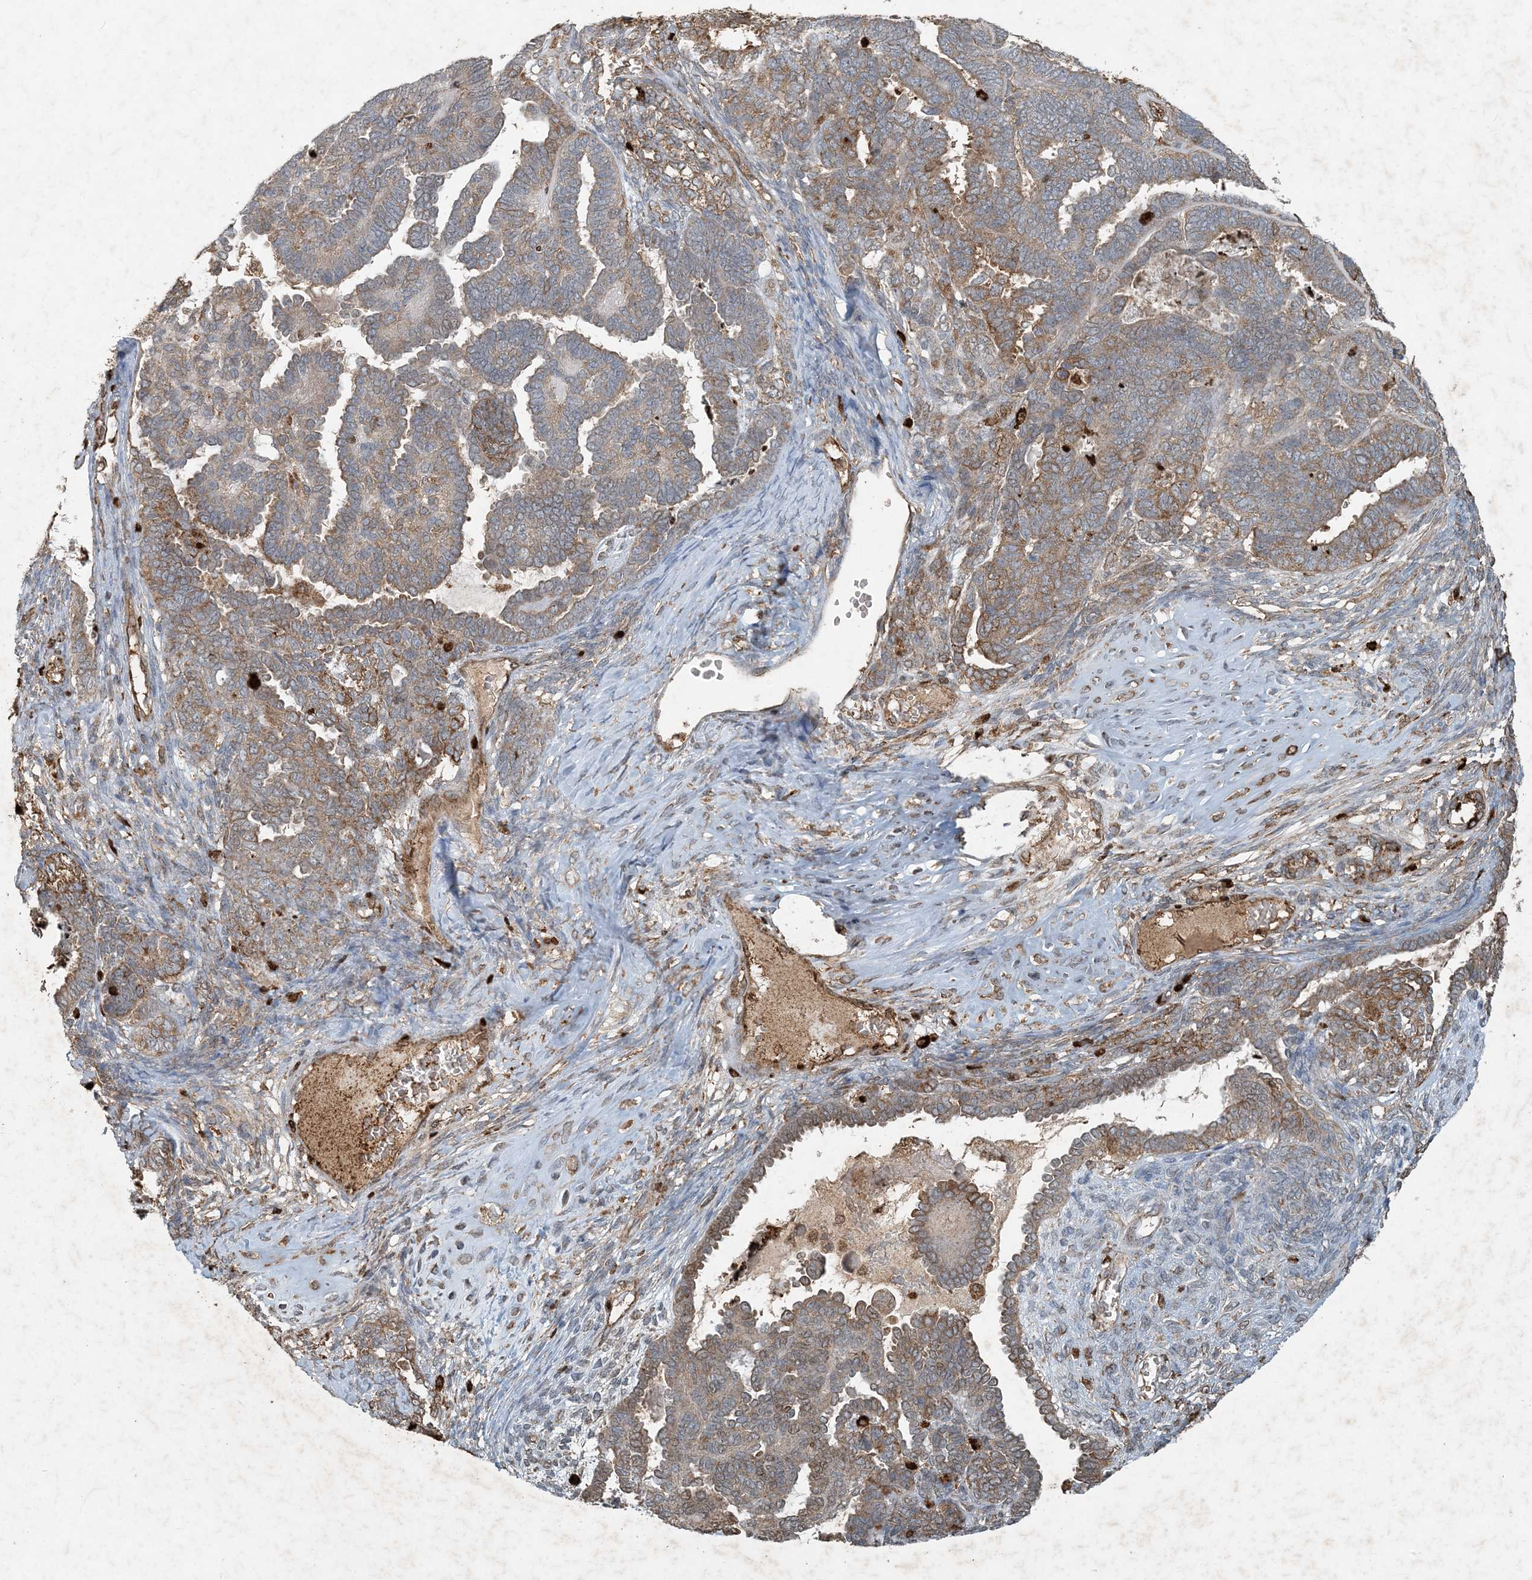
{"staining": {"intensity": "moderate", "quantity": ">75%", "location": "cytoplasmic/membranous"}, "tissue": "endometrial cancer", "cell_type": "Tumor cells", "image_type": "cancer", "snomed": [{"axis": "morphology", "description": "Neoplasm, malignant, NOS"}, {"axis": "topography", "description": "Endometrium"}], "caption": "Immunohistochemical staining of endometrial cancer exhibits moderate cytoplasmic/membranous protein staining in approximately >75% of tumor cells.", "gene": "MCOLN1", "patient": {"sex": "female", "age": 74}}